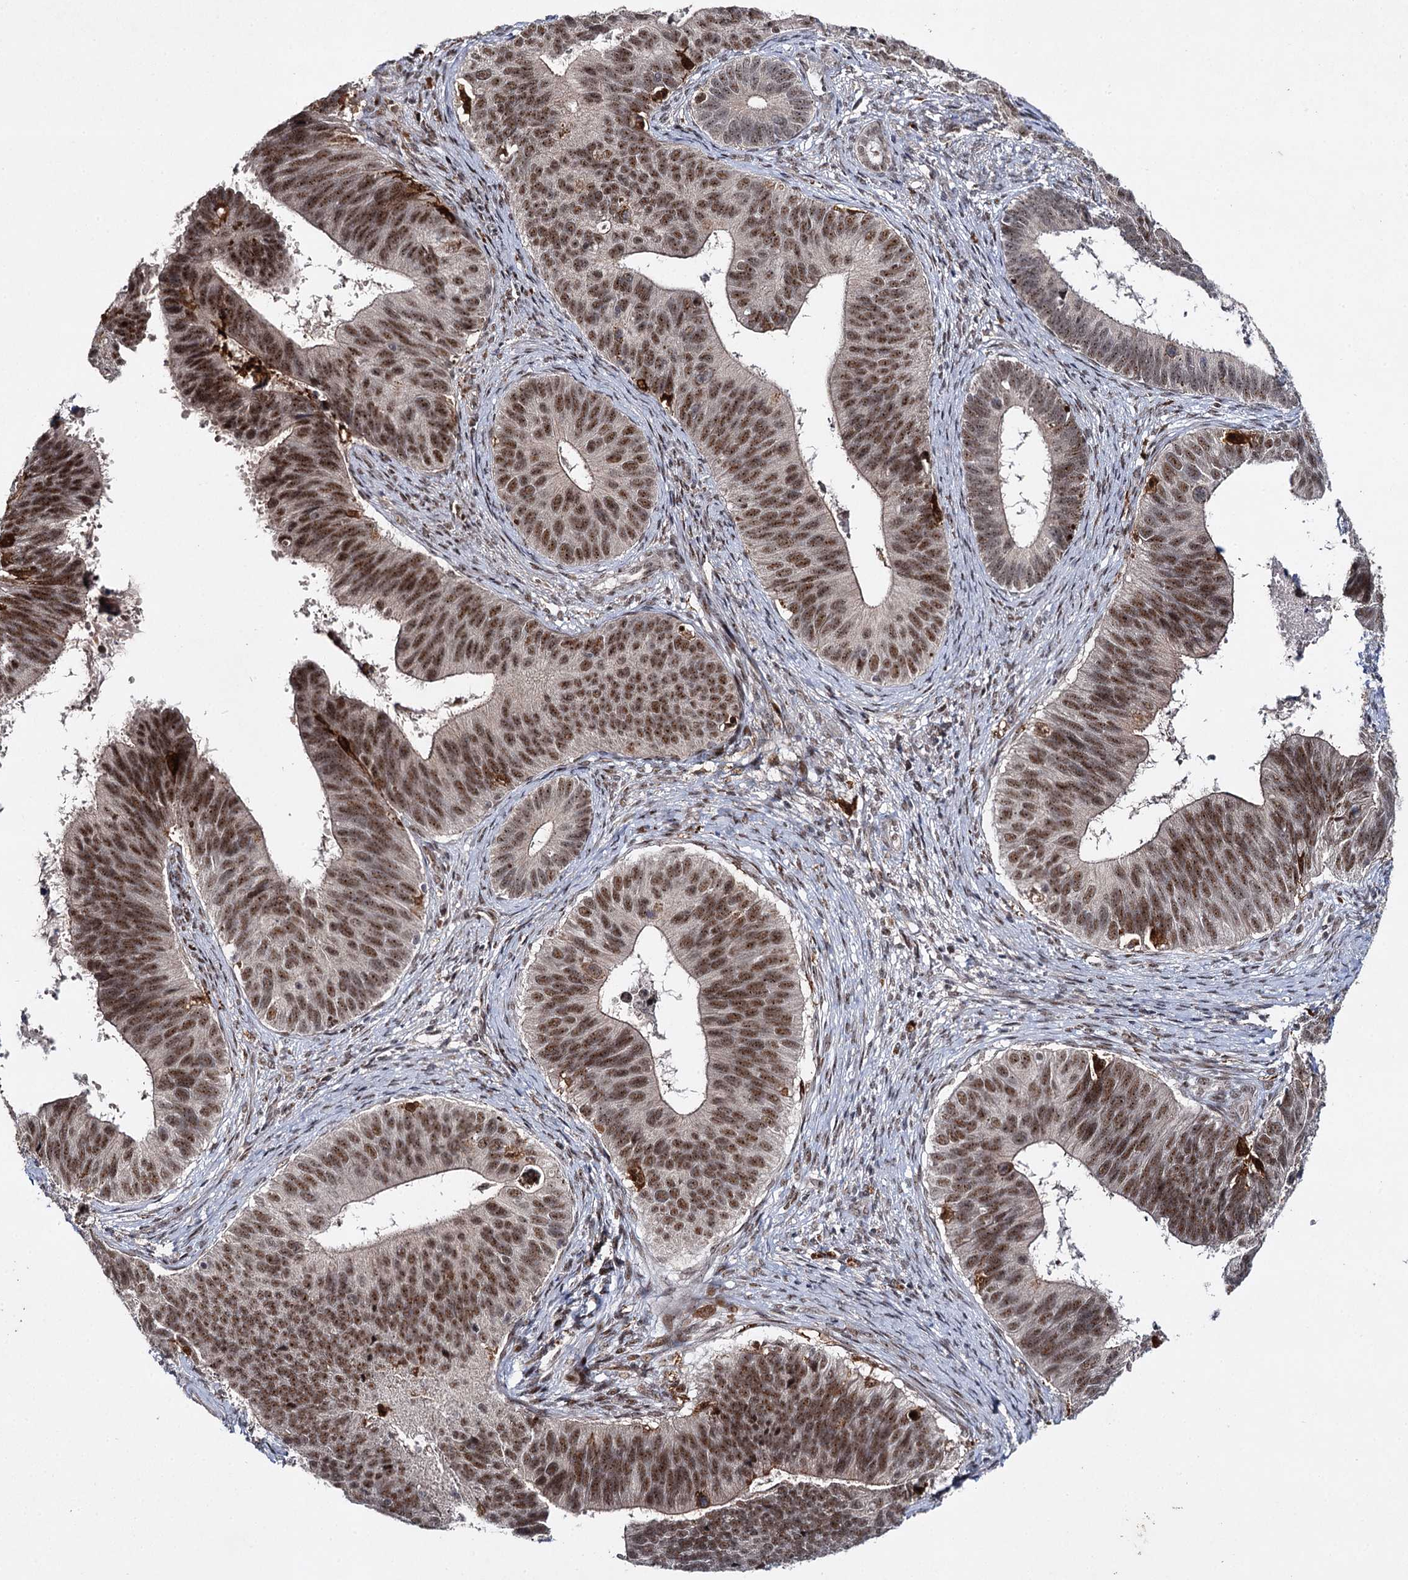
{"staining": {"intensity": "moderate", "quantity": ">75%", "location": "nuclear"}, "tissue": "cervical cancer", "cell_type": "Tumor cells", "image_type": "cancer", "snomed": [{"axis": "morphology", "description": "Adenocarcinoma, NOS"}, {"axis": "topography", "description": "Cervix"}], "caption": "The micrograph exhibits a brown stain indicating the presence of a protein in the nuclear of tumor cells in cervical adenocarcinoma. (Stains: DAB in brown, nuclei in blue, Microscopy: brightfield microscopy at high magnification).", "gene": "BUD13", "patient": {"sex": "female", "age": 42}}